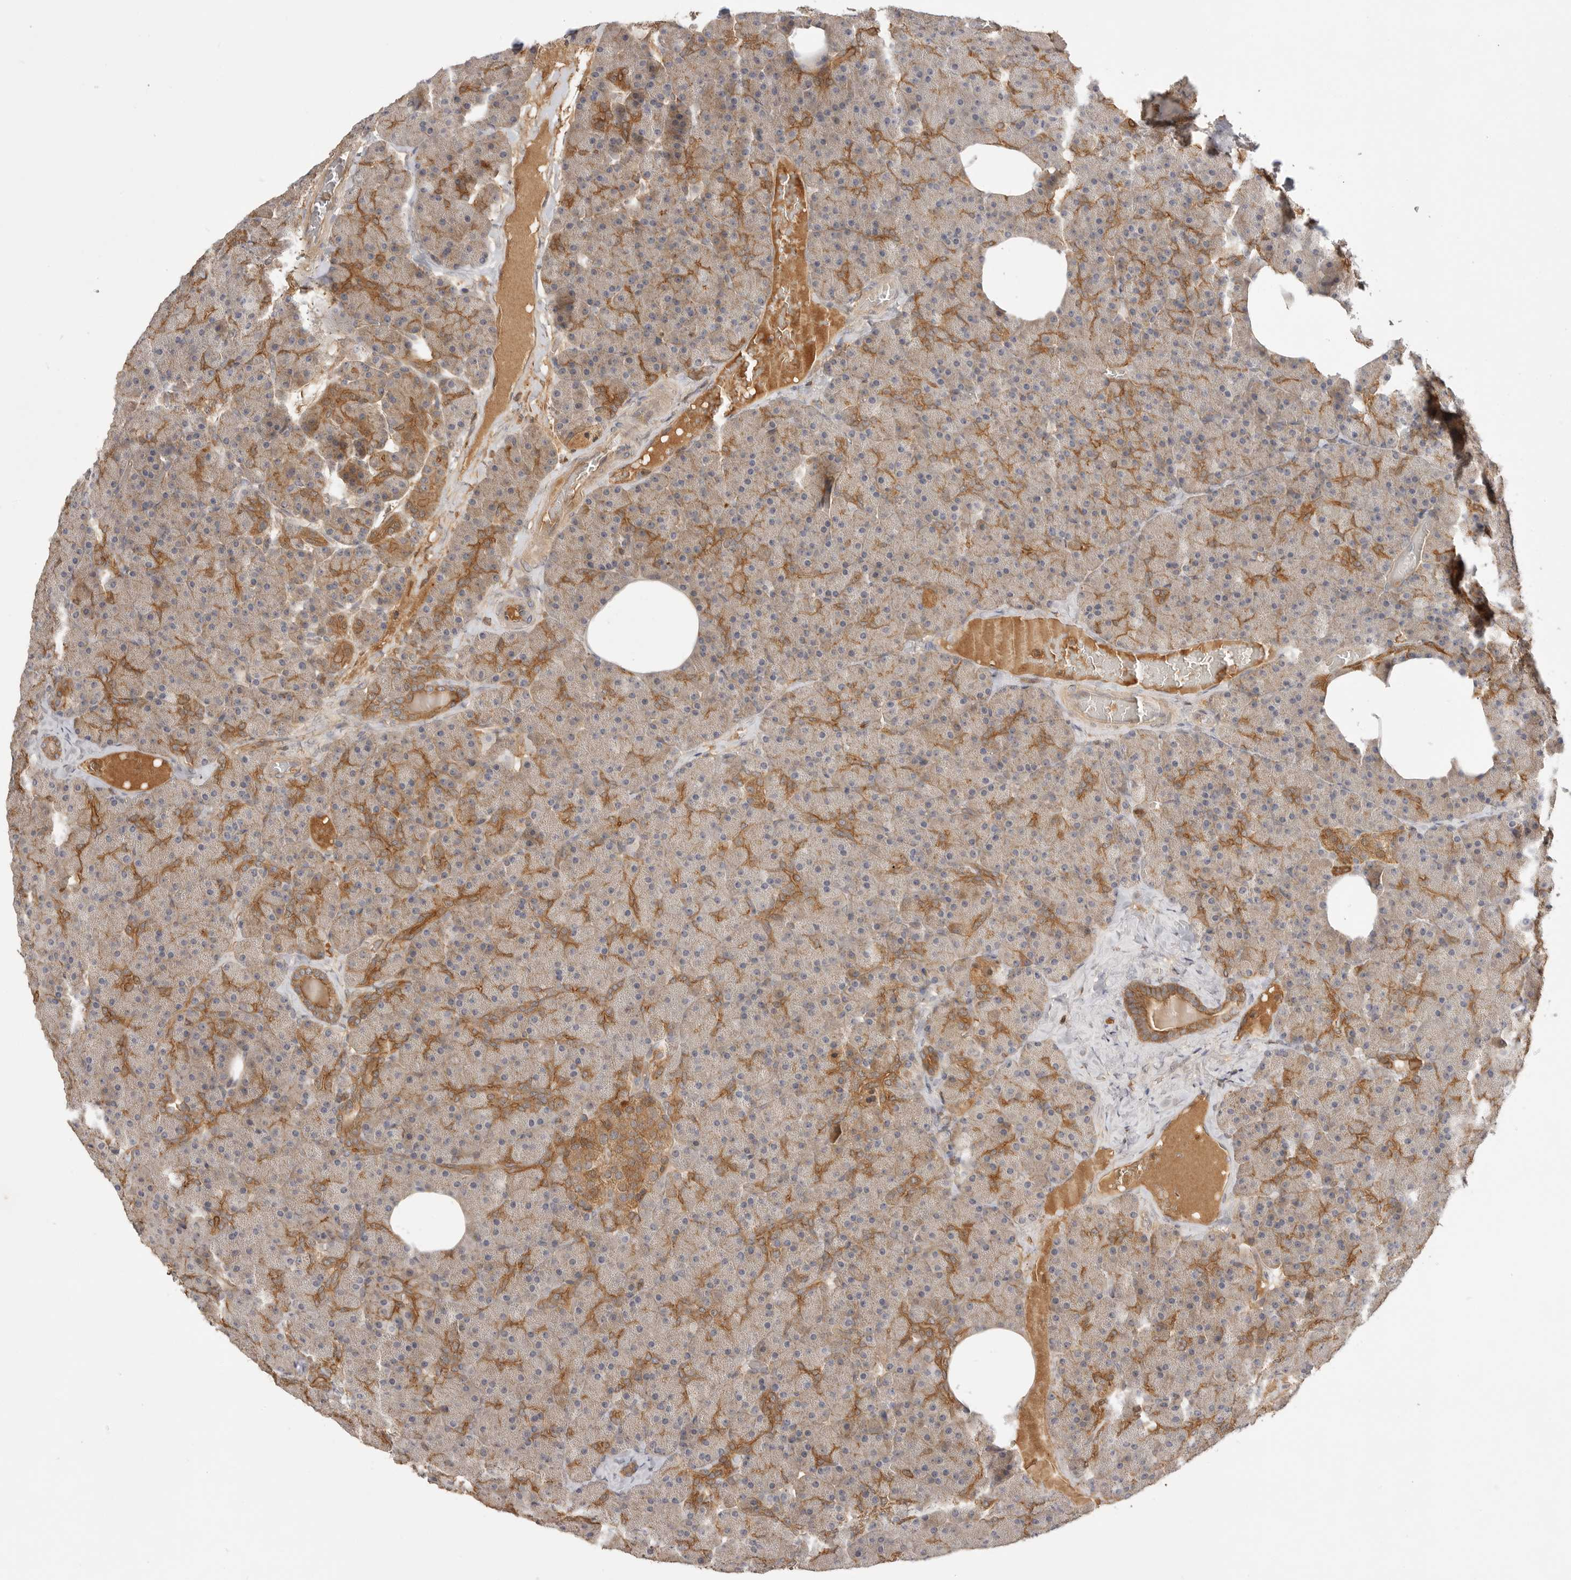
{"staining": {"intensity": "moderate", "quantity": "25%-75%", "location": "cytoplasmic/membranous"}, "tissue": "pancreas", "cell_type": "Exocrine glandular cells", "image_type": "normal", "snomed": [{"axis": "morphology", "description": "Normal tissue, NOS"}, {"axis": "morphology", "description": "Carcinoid, malignant, NOS"}, {"axis": "topography", "description": "Pancreas"}], "caption": "Pancreas stained for a protein displays moderate cytoplasmic/membranous positivity in exocrine glandular cells. (brown staining indicates protein expression, while blue staining denotes nuclei).", "gene": "CLDN12", "patient": {"sex": "female", "age": 35}}